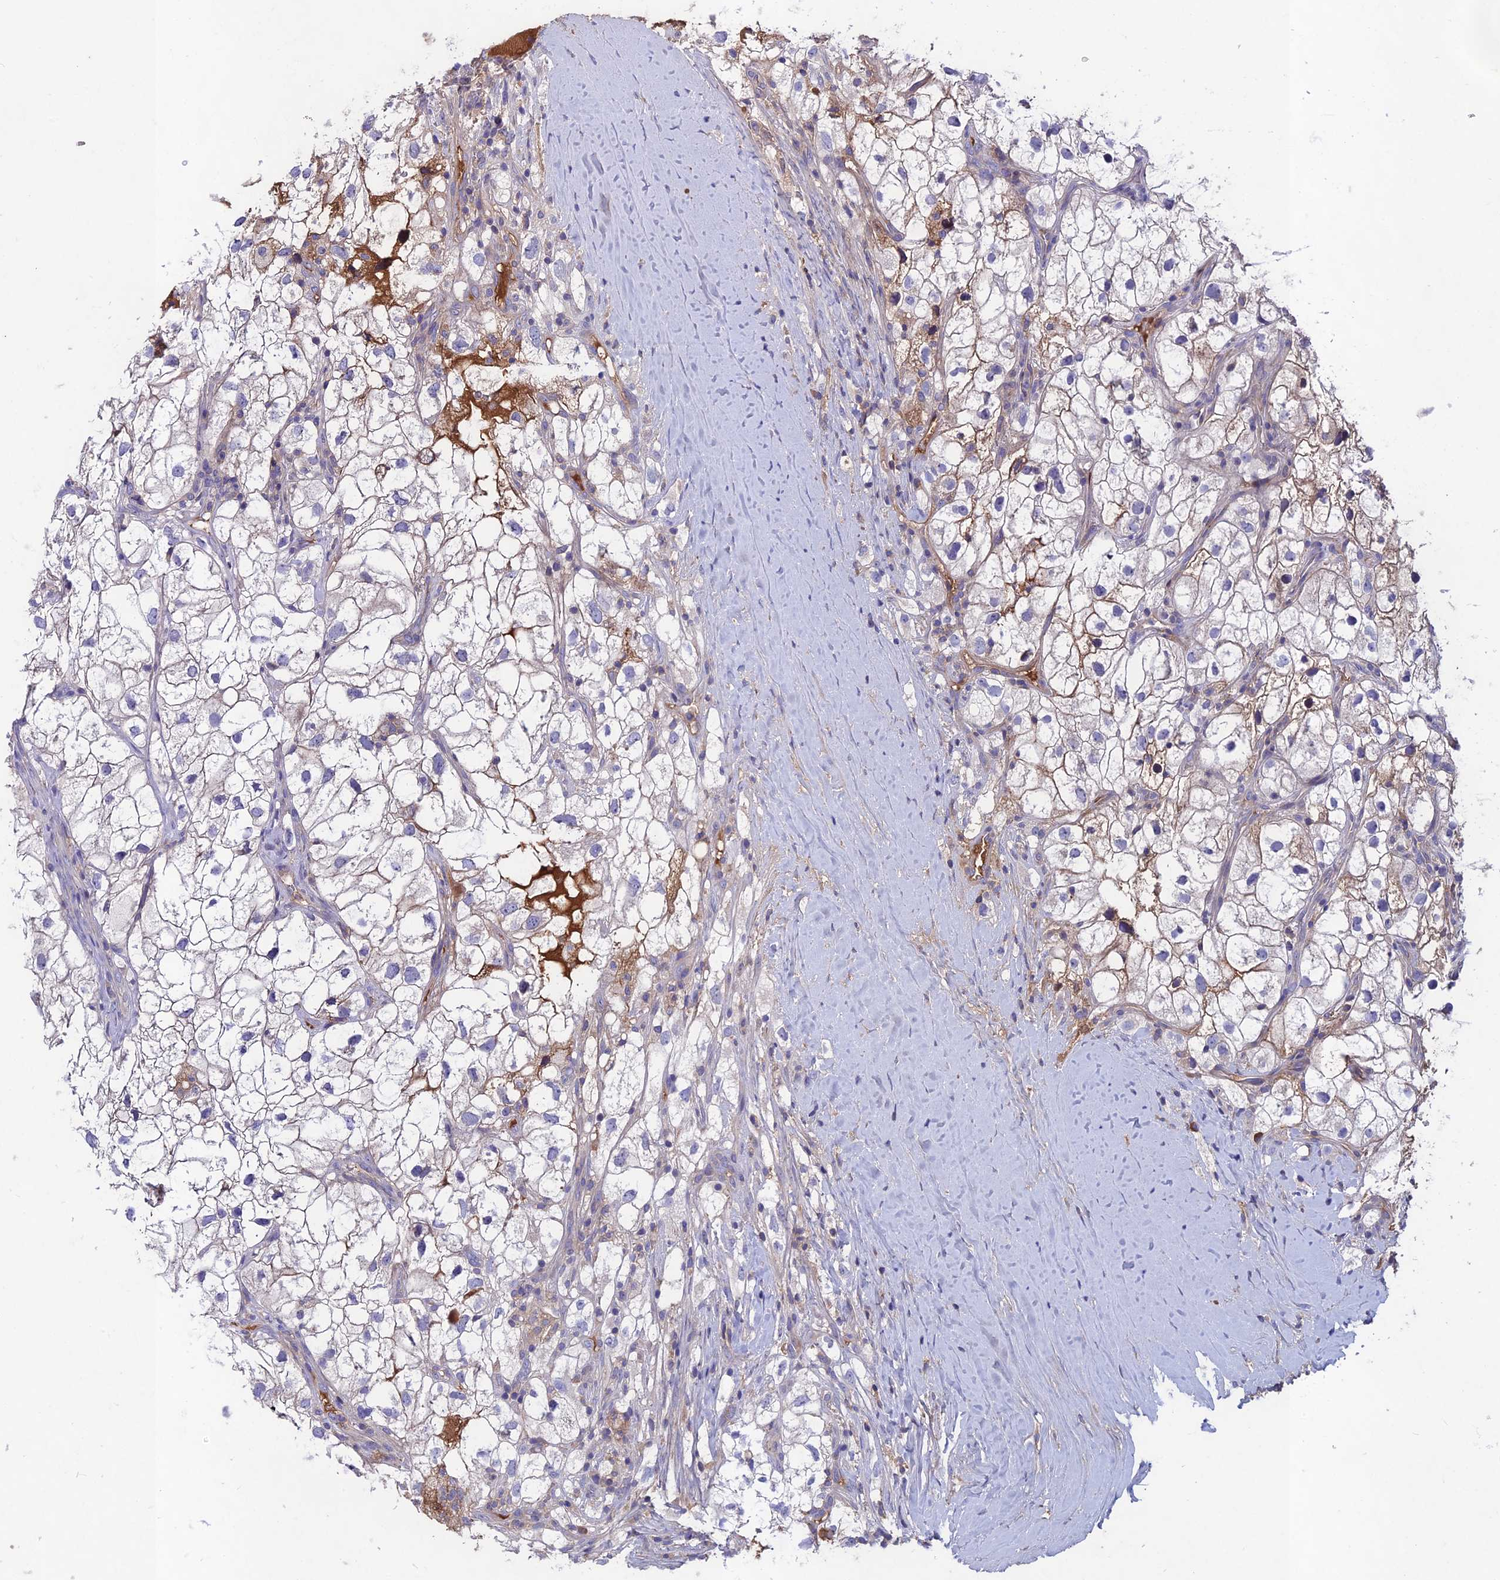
{"staining": {"intensity": "negative", "quantity": "none", "location": "none"}, "tissue": "renal cancer", "cell_type": "Tumor cells", "image_type": "cancer", "snomed": [{"axis": "morphology", "description": "Adenocarcinoma, NOS"}, {"axis": "topography", "description": "Kidney"}], "caption": "Photomicrograph shows no significant protein positivity in tumor cells of renal cancer.", "gene": "ADO", "patient": {"sex": "male", "age": 59}}